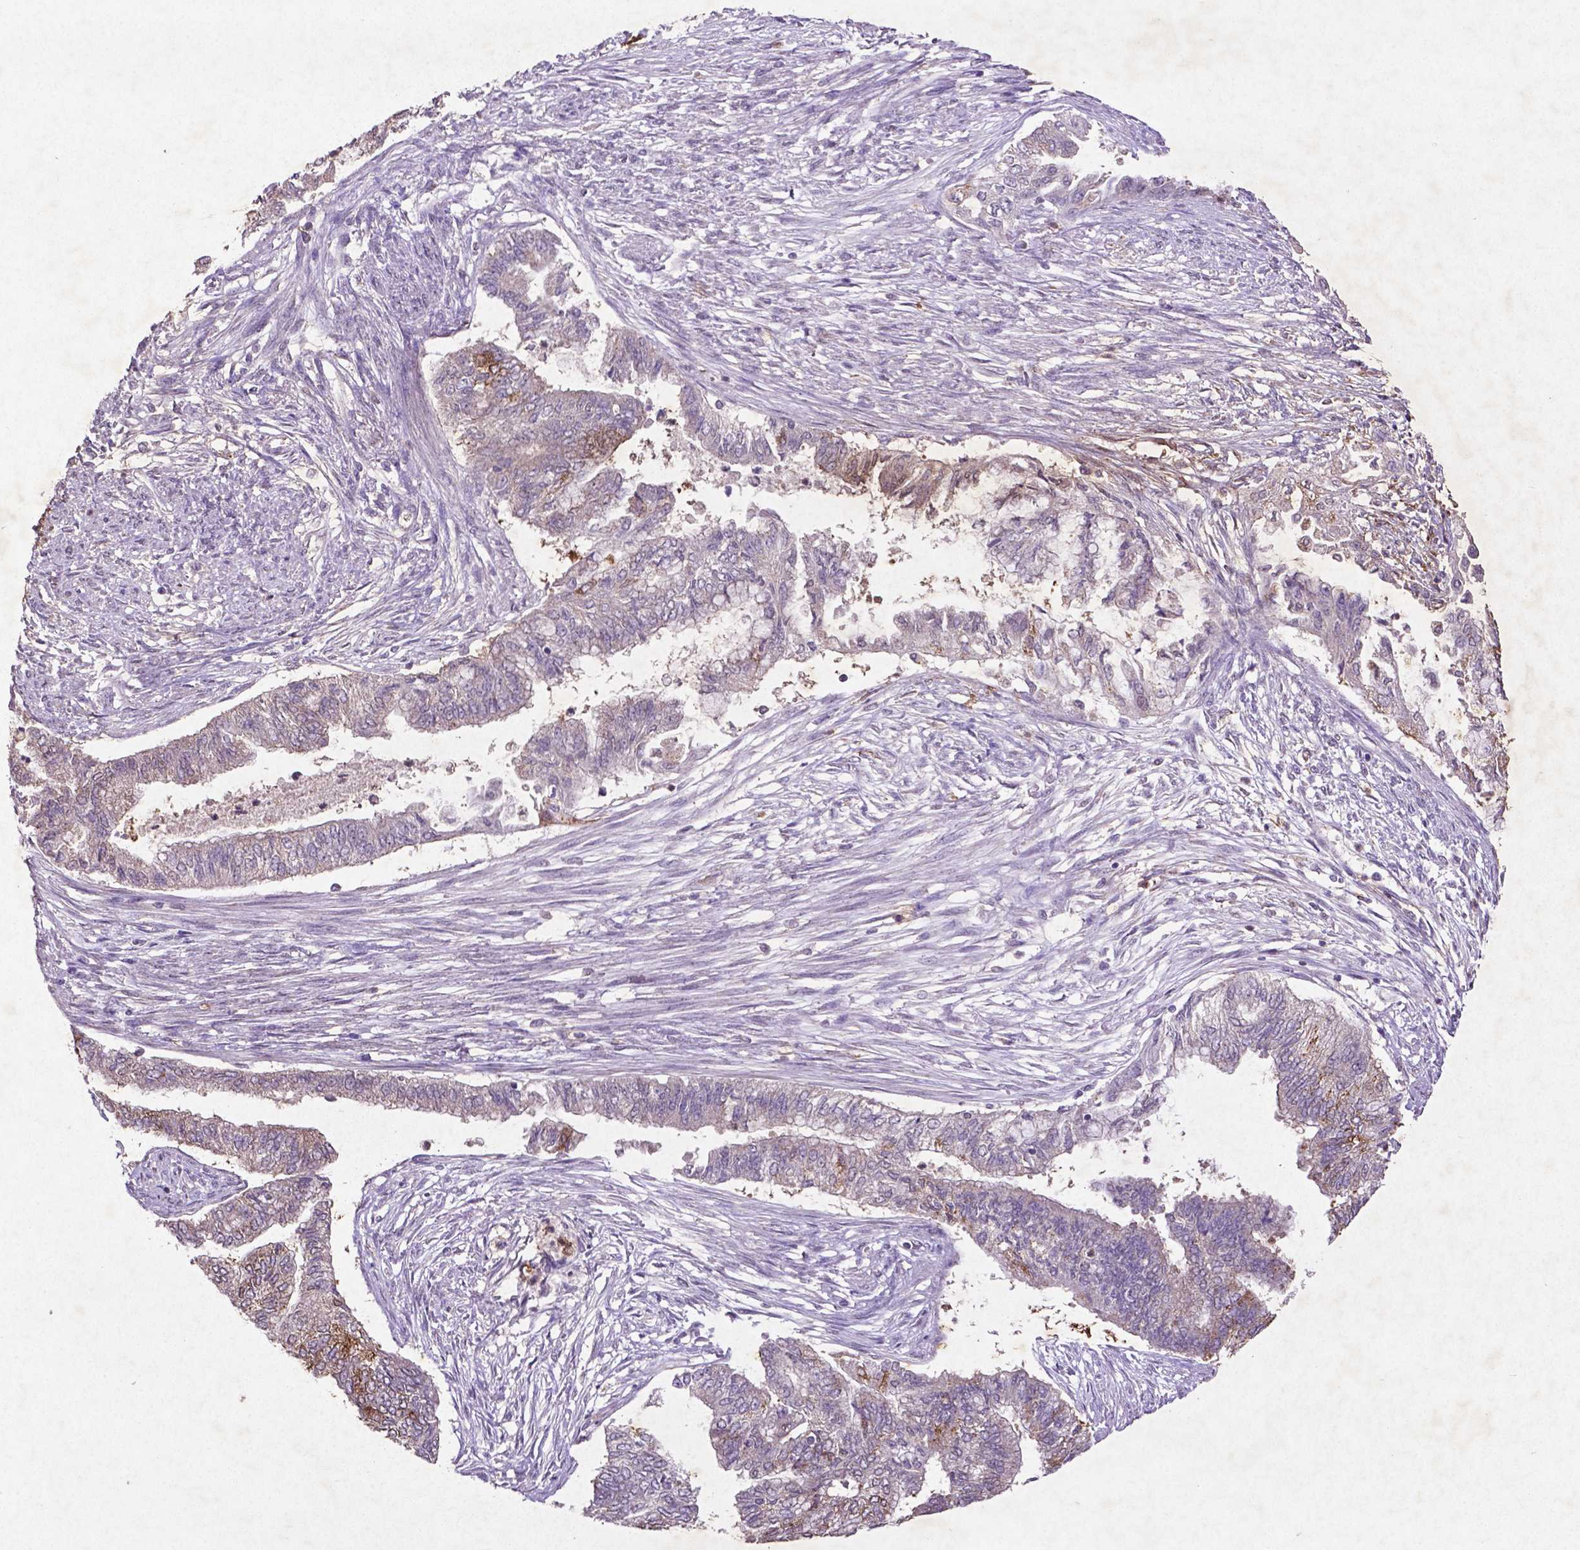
{"staining": {"intensity": "moderate", "quantity": "<25%", "location": "cytoplasmic/membranous"}, "tissue": "endometrial cancer", "cell_type": "Tumor cells", "image_type": "cancer", "snomed": [{"axis": "morphology", "description": "Adenocarcinoma, NOS"}, {"axis": "topography", "description": "Endometrium"}], "caption": "Immunohistochemical staining of endometrial adenocarcinoma reveals low levels of moderate cytoplasmic/membranous staining in about <25% of tumor cells.", "gene": "MTOR", "patient": {"sex": "female", "age": 65}}